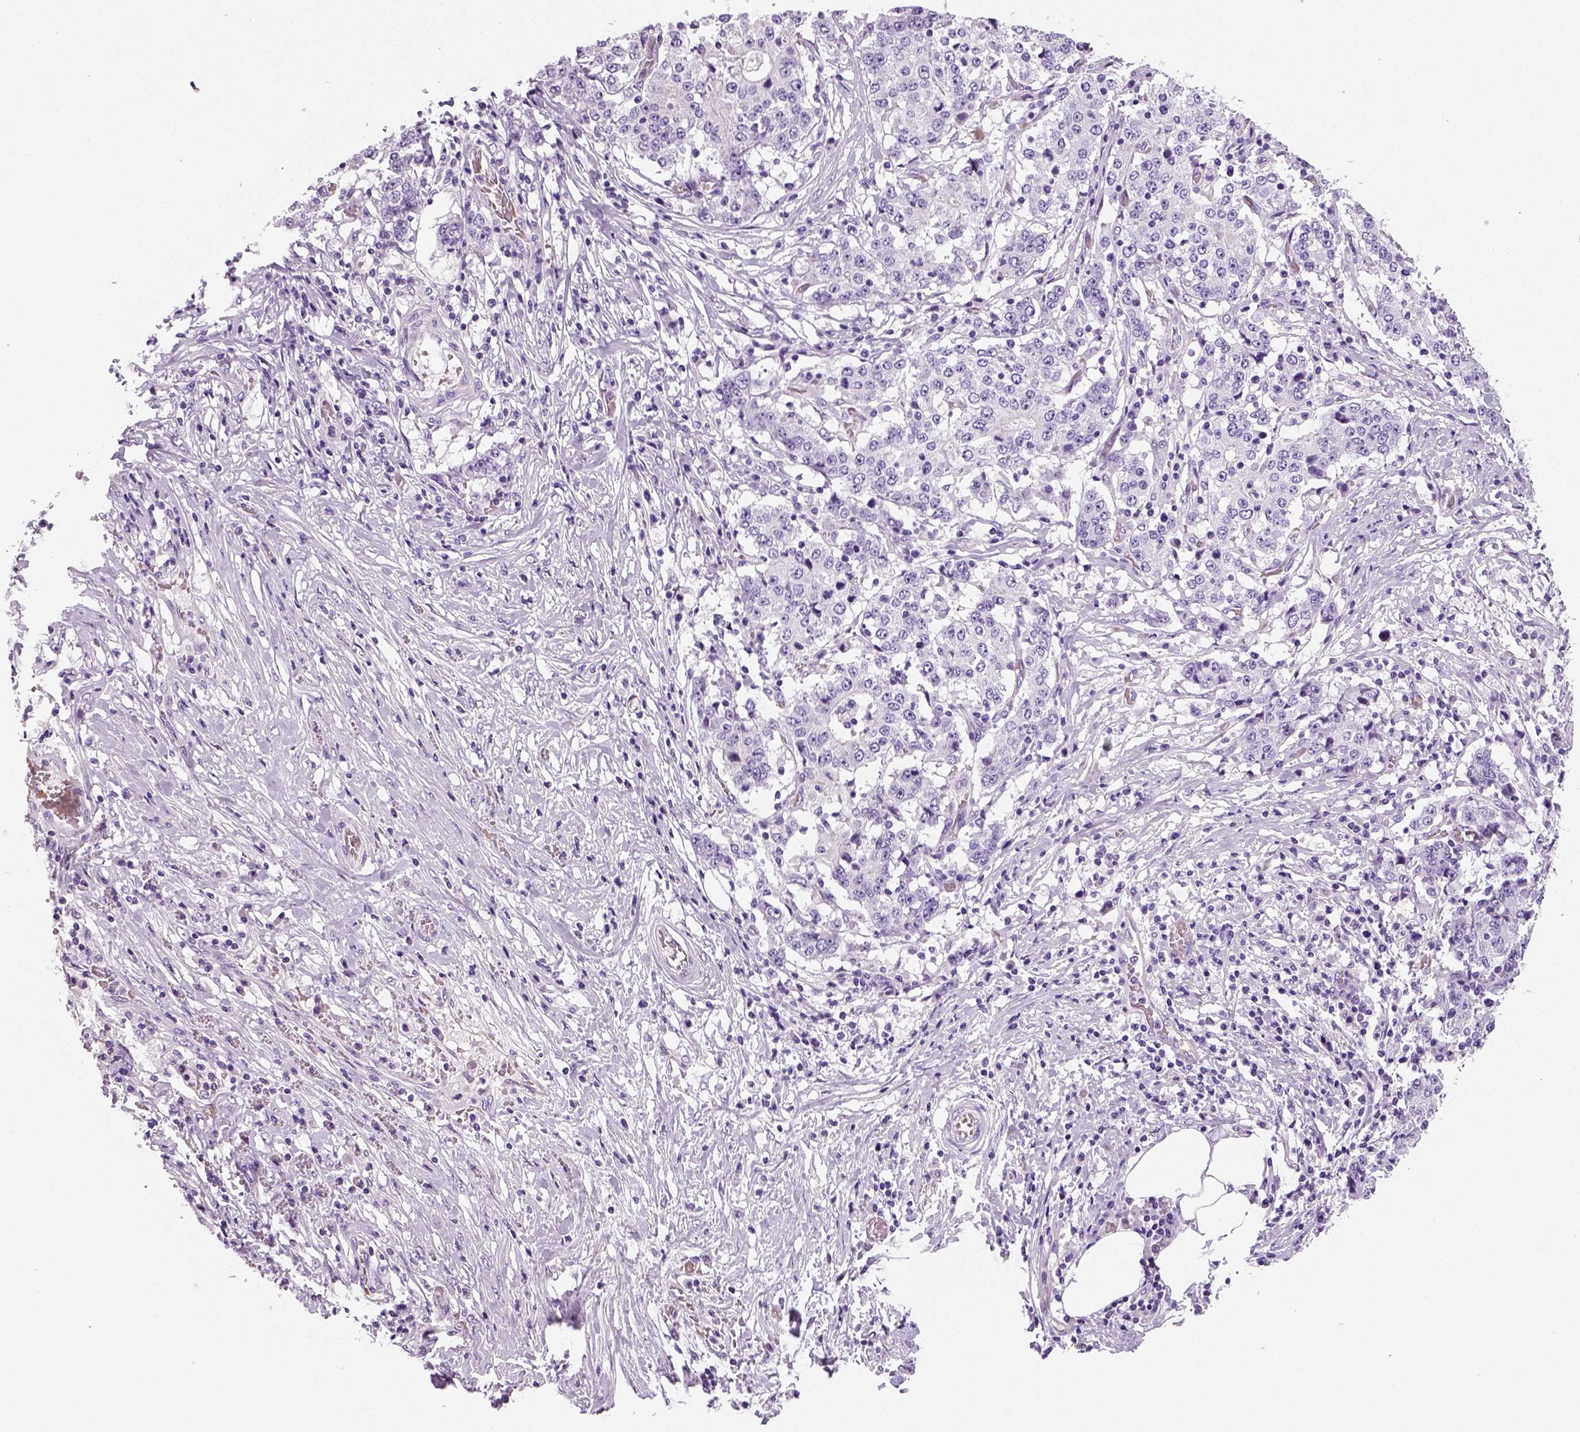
{"staining": {"intensity": "negative", "quantity": "none", "location": "none"}, "tissue": "stomach cancer", "cell_type": "Tumor cells", "image_type": "cancer", "snomed": [{"axis": "morphology", "description": "Adenocarcinoma, NOS"}, {"axis": "topography", "description": "Stomach"}], "caption": "This is an IHC histopathology image of stomach cancer. There is no expression in tumor cells.", "gene": "TSPAN7", "patient": {"sex": "male", "age": 59}}